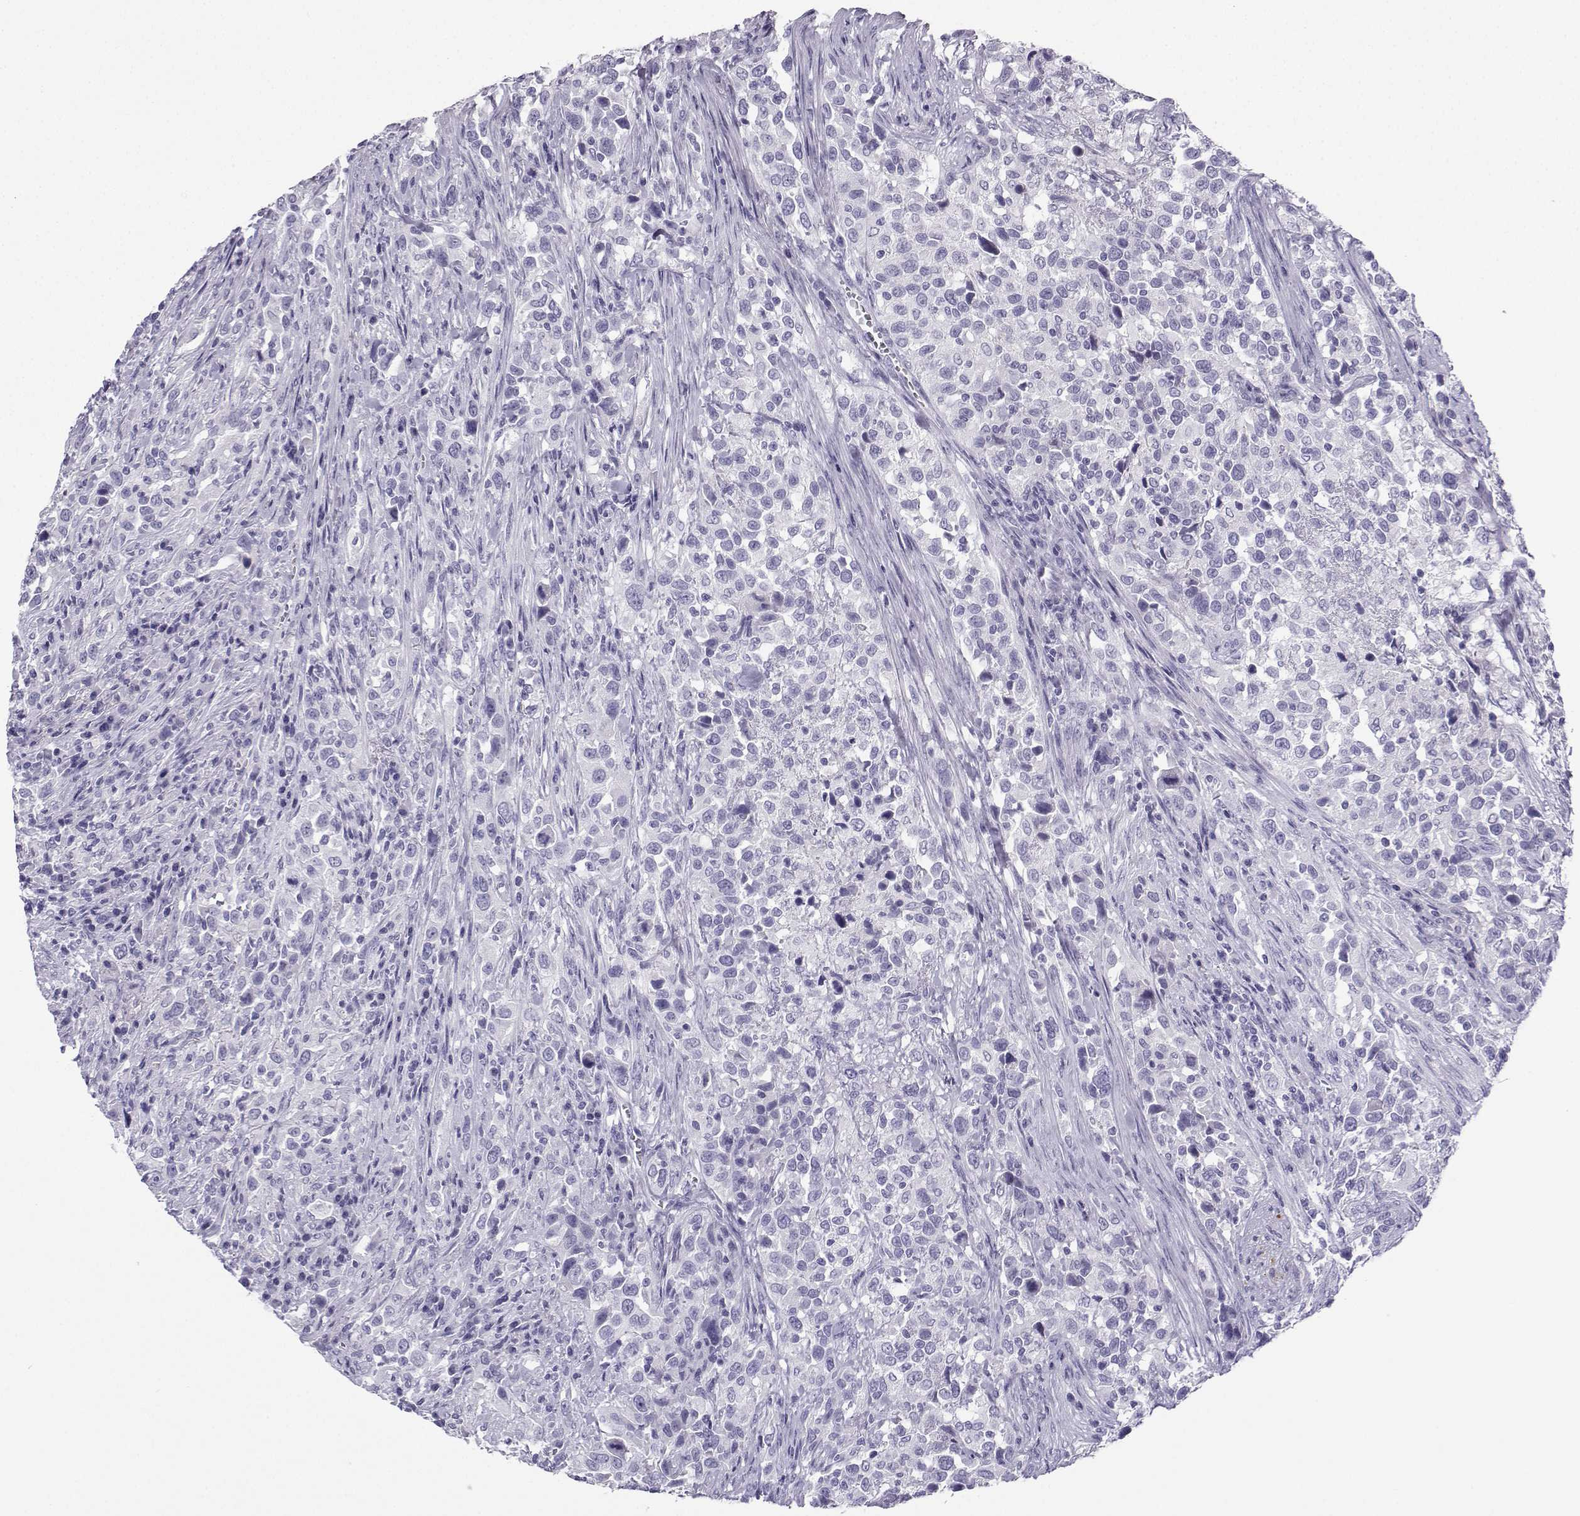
{"staining": {"intensity": "negative", "quantity": "none", "location": "none"}, "tissue": "urothelial cancer", "cell_type": "Tumor cells", "image_type": "cancer", "snomed": [{"axis": "morphology", "description": "Urothelial carcinoma, NOS"}, {"axis": "morphology", "description": "Urothelial carcinoma, High grade"}, {"axis": "topography", "description": "Urinary bladder"}], "caption": "Immunohistochemical staining of transitional cell carcinoma shows no significant expression in tumor cells.", "gene": "NEFL", "patient": {"sex": "female", "age": 64}}